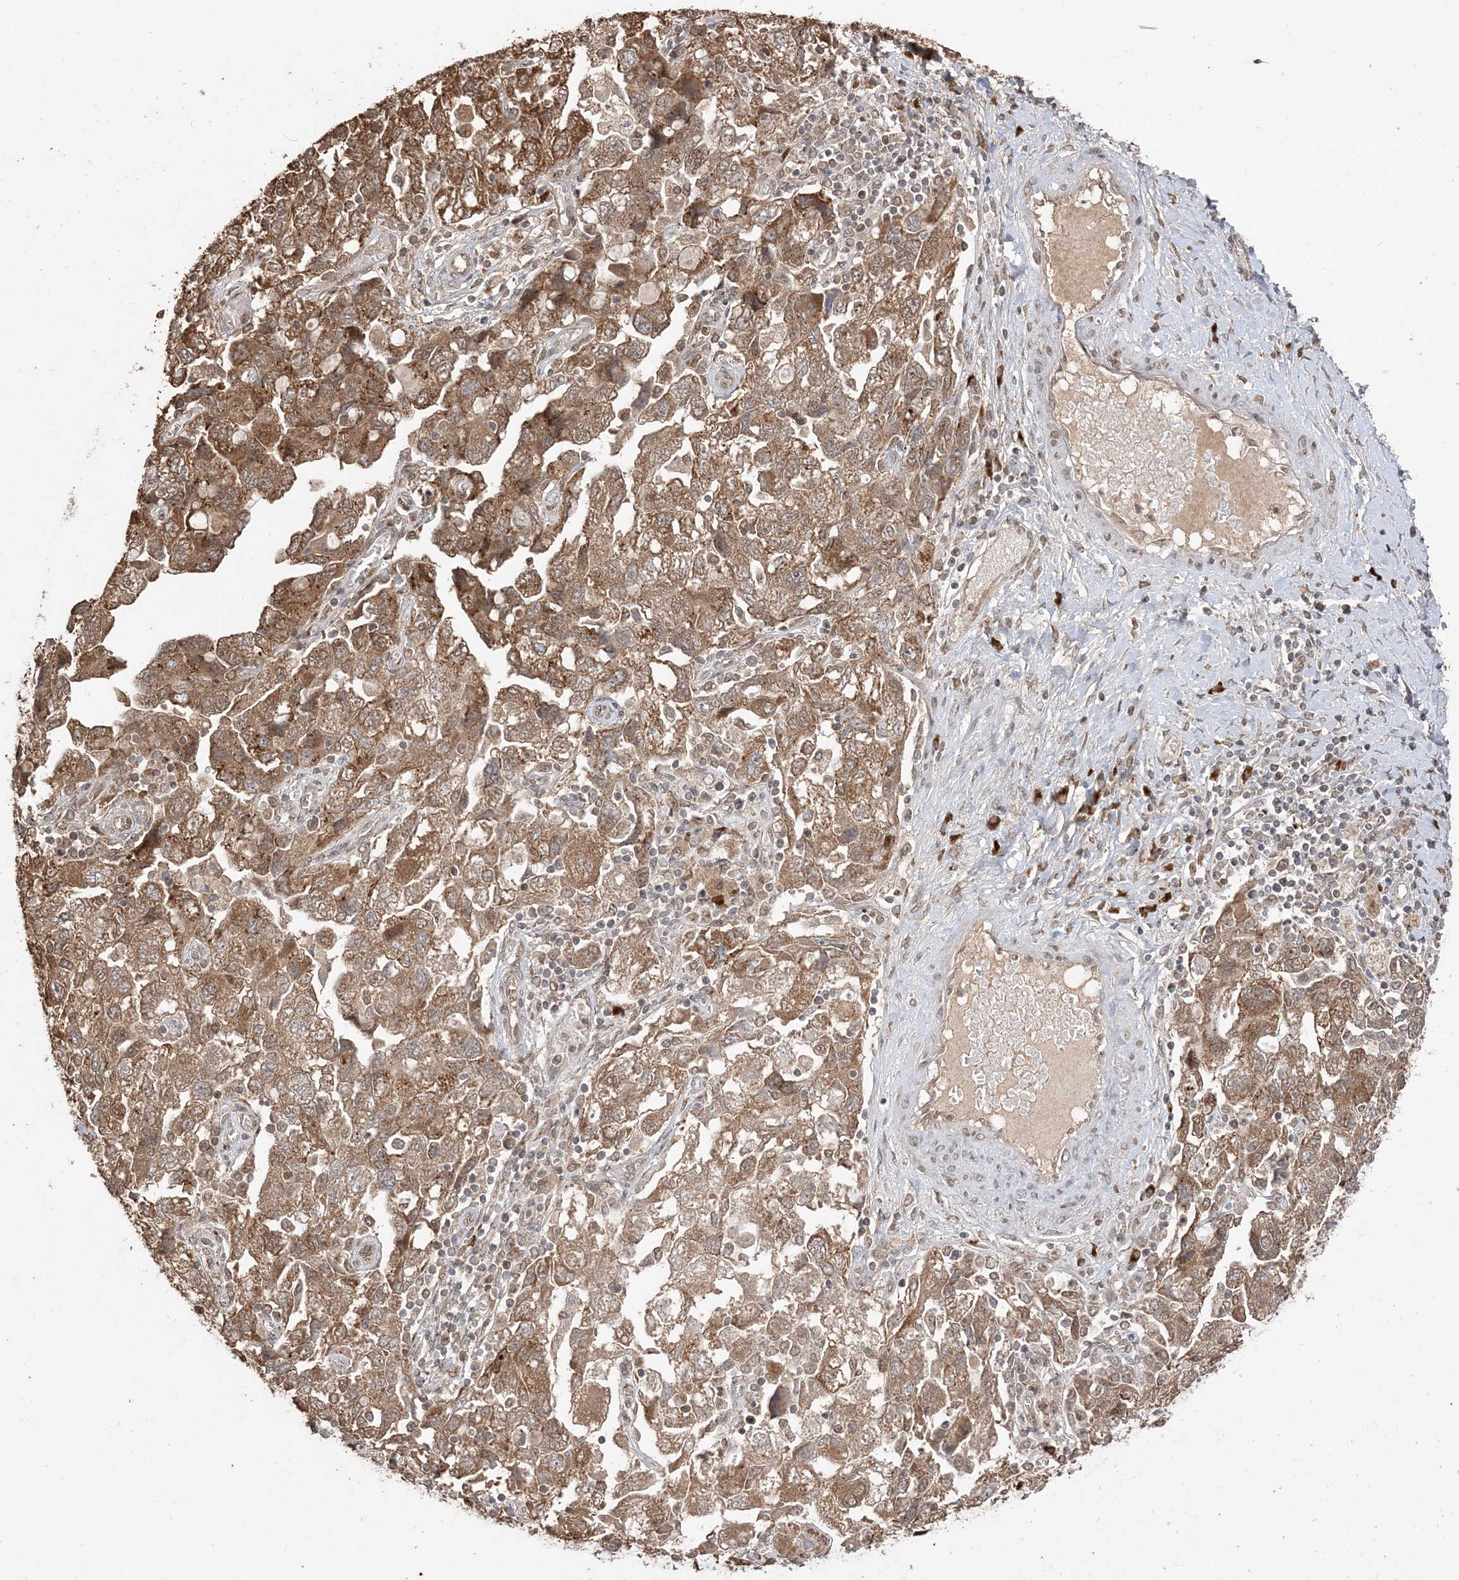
{"staining": {"intensity": "moderate", "quantity": ">75%", "location": "cytoplasmic/membranous"}, "tissue": "ovarian cancer", "cell_type": "Tumor cells", "image_type": "cancer", "snomed": [{"axis": "morphology", "description": "Carcinoma, NOS"}, {"axis": "morphology", "description": "Cystadenocarcinoma, serous, NOS"}, {"axis": "topography", "description": "Ovary"}], "caption": "There is medium levels of moderate cytoplasmic/membranous expression in tumor cells of ovarian cancer, as demonstrated by immunohistochemical staining (brown color).", "gene": "RER1", "patient": {"sex": "female", "age": 69}}